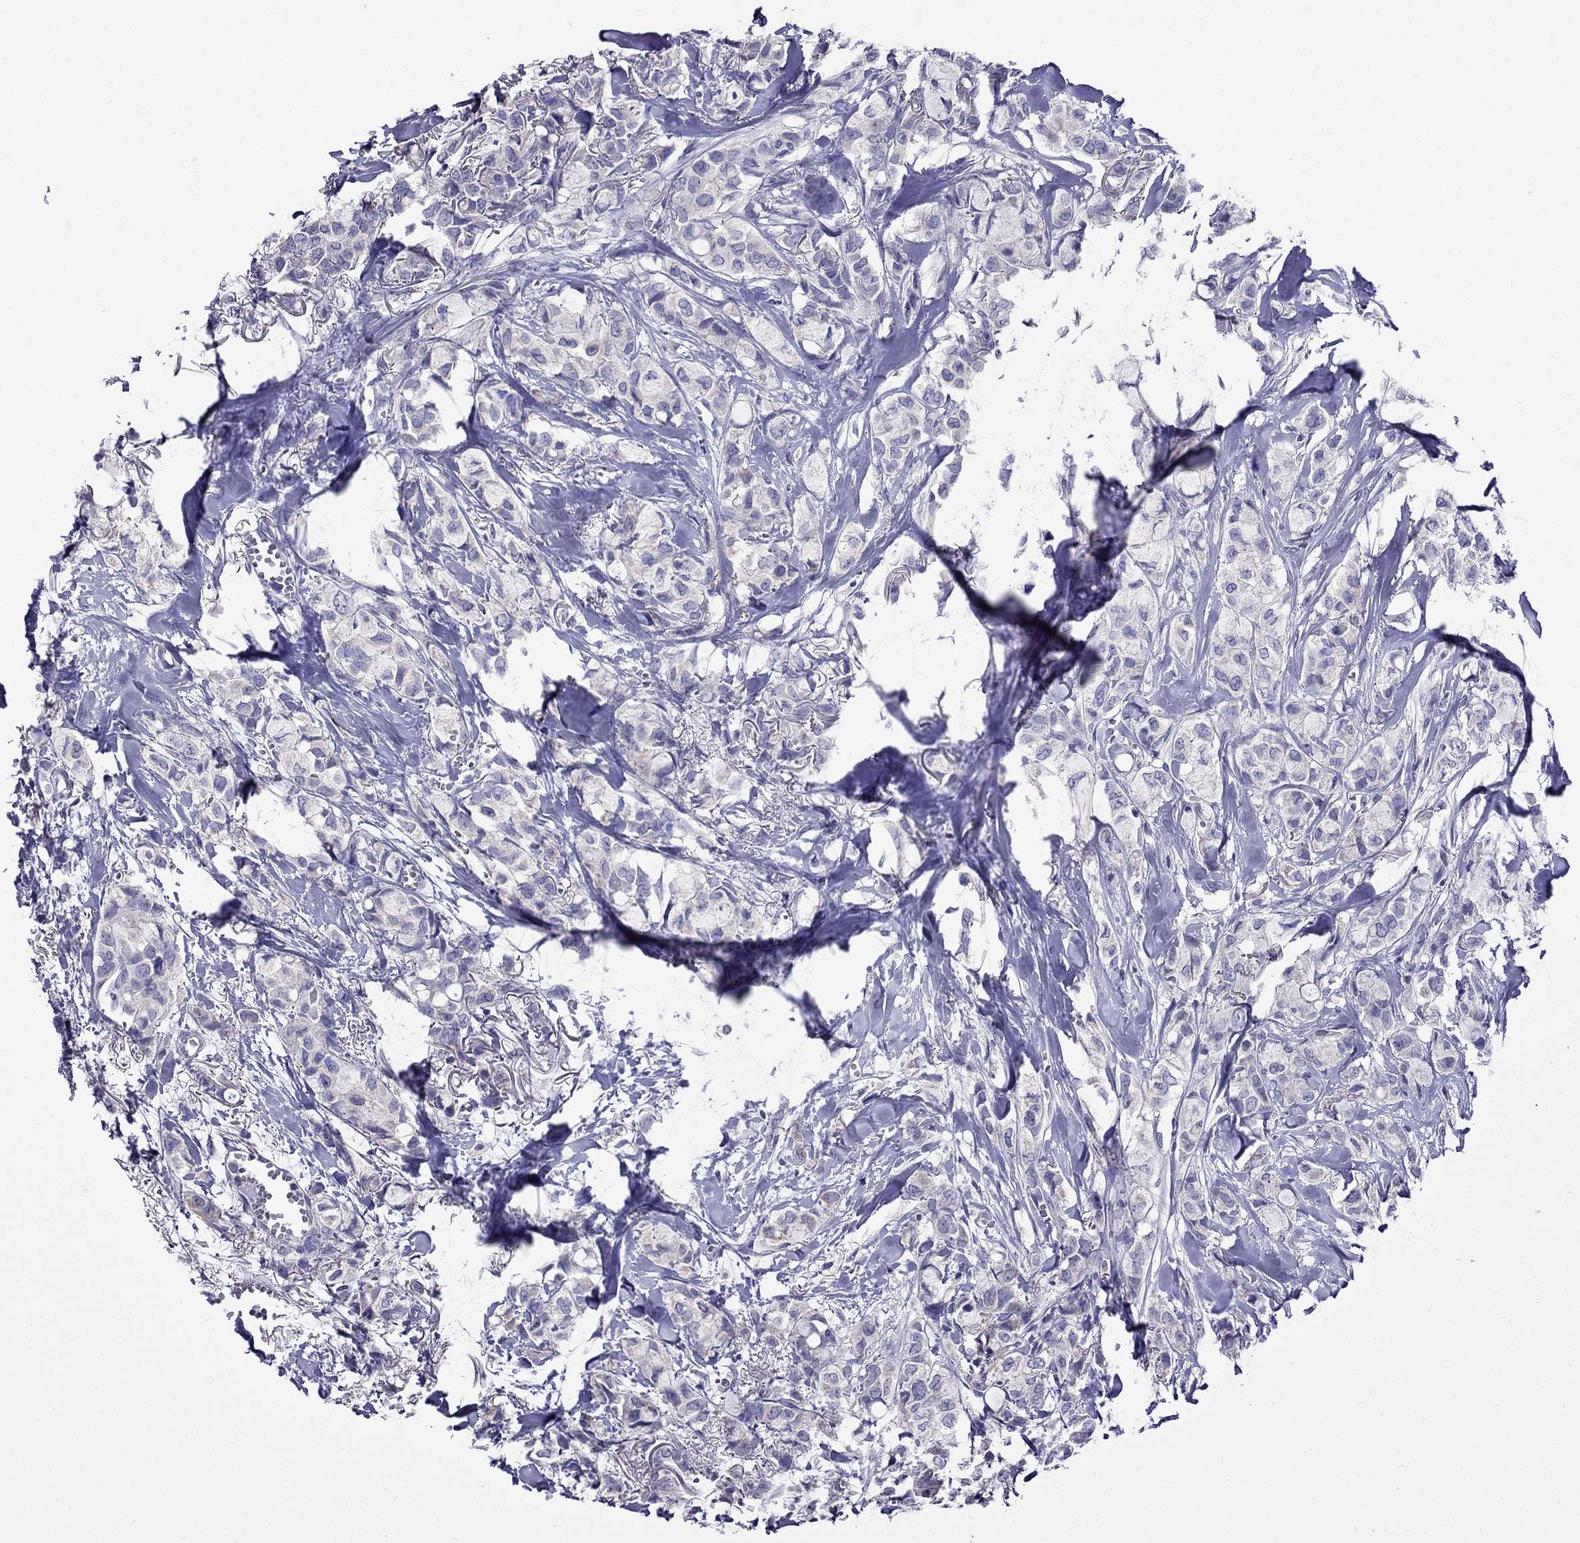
{"staining": {"intensity": "negative", "quantity": "none", "location": "none"}, "tissue": "breast cancer", "cell_type": "Tumor cells", "image_type": "cancer", "snomed": [{"axis": "morphology", "description": "Duct carcinoma"}, {"axis": "topography", "description": "Breast"}], "caption": "Tumor cells are negative for brown protein staining in breast cancer (infiltrating ductal carcinoma).", "gene": "OXCT2", "patient": {"sex": "female", "age": 85}}